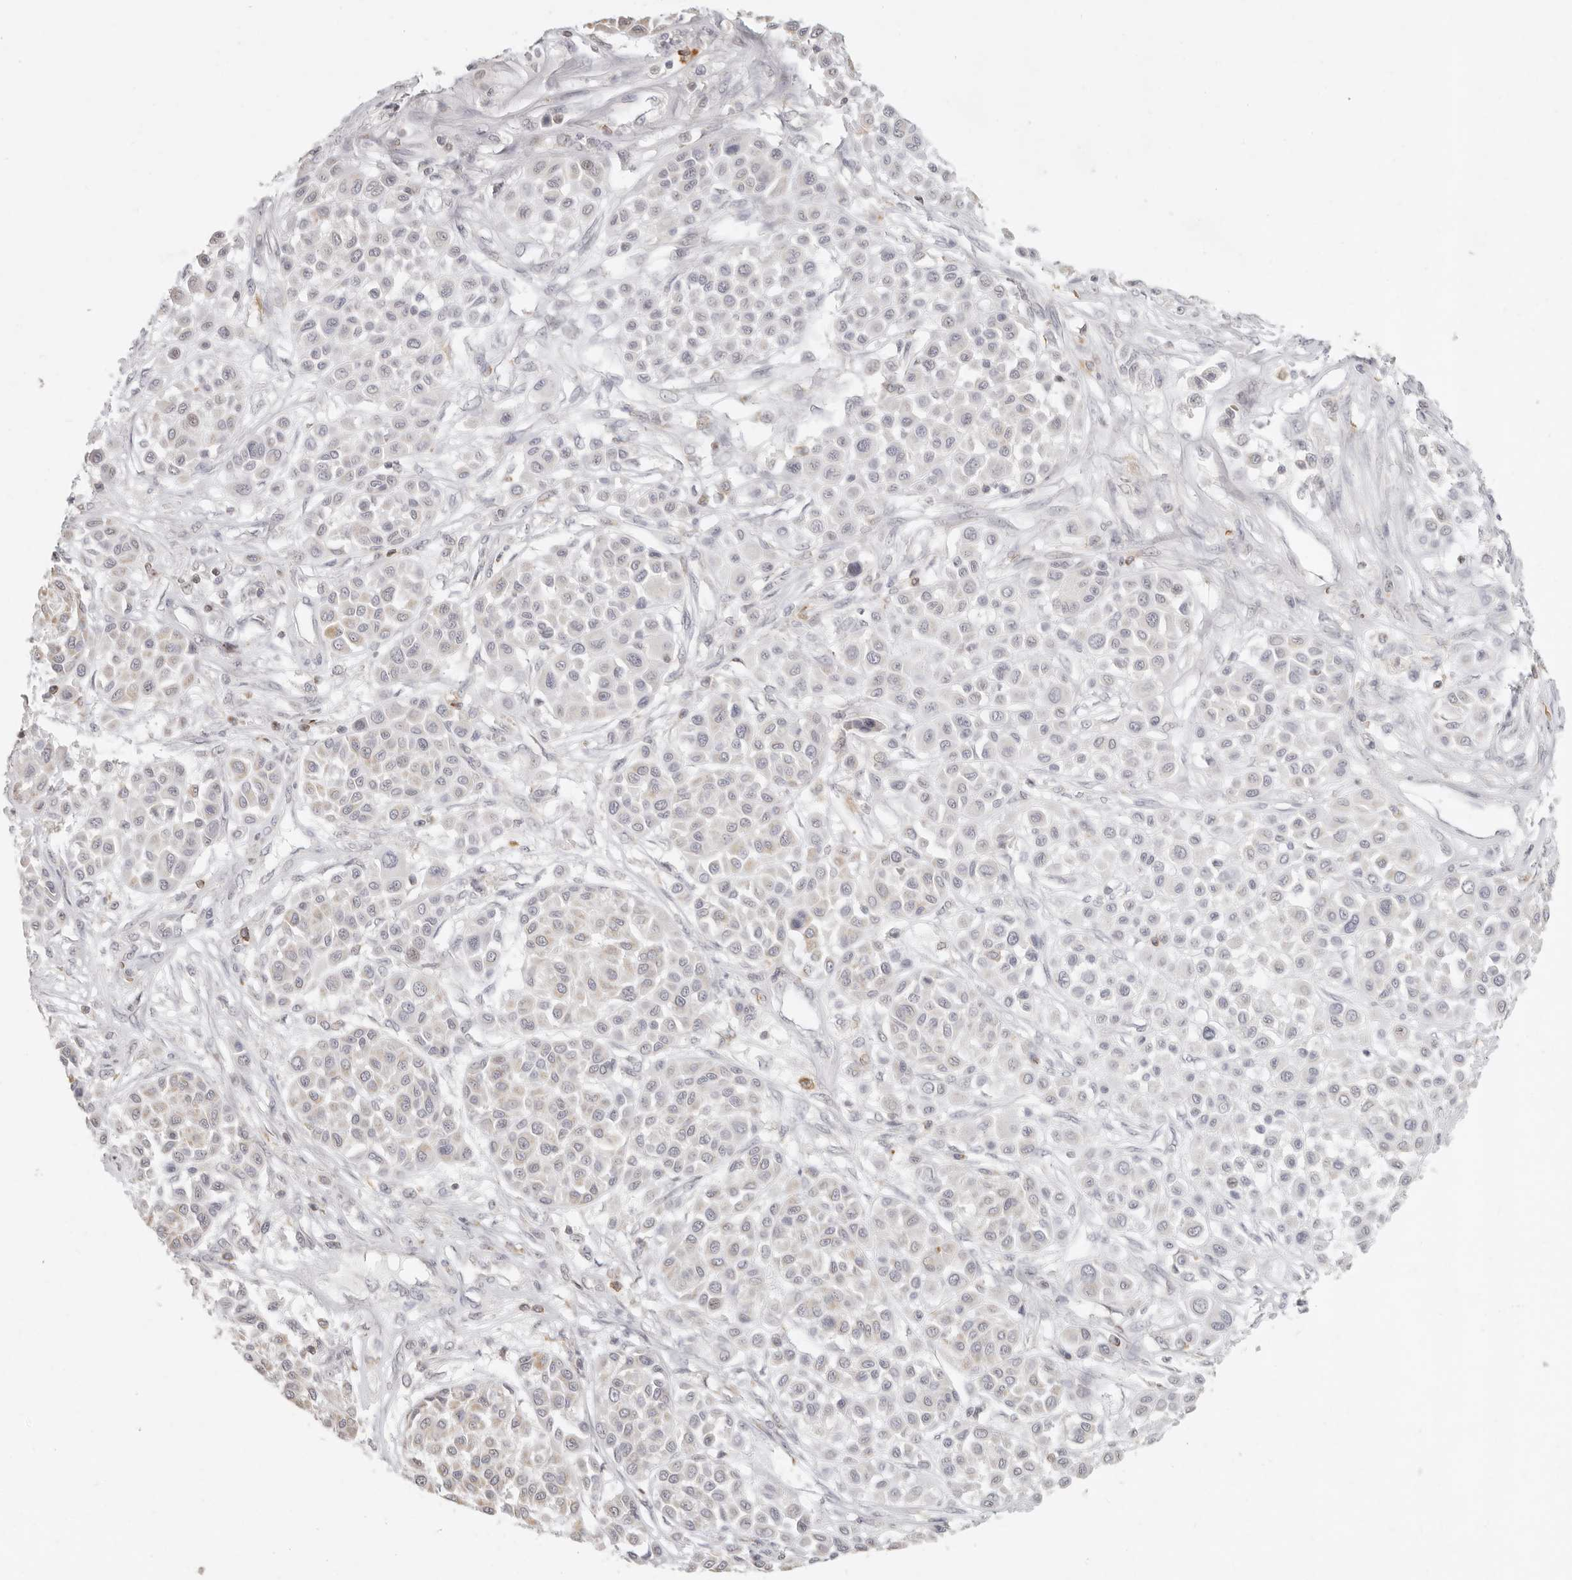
{"staining": {"intensity": "negative", "quantity": "none", "location": "none"}, "tissue": "melanoma", "cell_type": "Tumor cells", "image_type": "cancer", "snomed": [{"axis": "morphology", "description": "Malignant melanoma, Metastatic site"}, {"axis": "topography", "description": "Soft tissue"}], "caption": "This is an immunohistochemistry image of human malignant melanoma (metastatic site). There is no positivity in tumor cells.", "gene": "NIBAN1", "patient": {"sex": "male", "age": 41}}